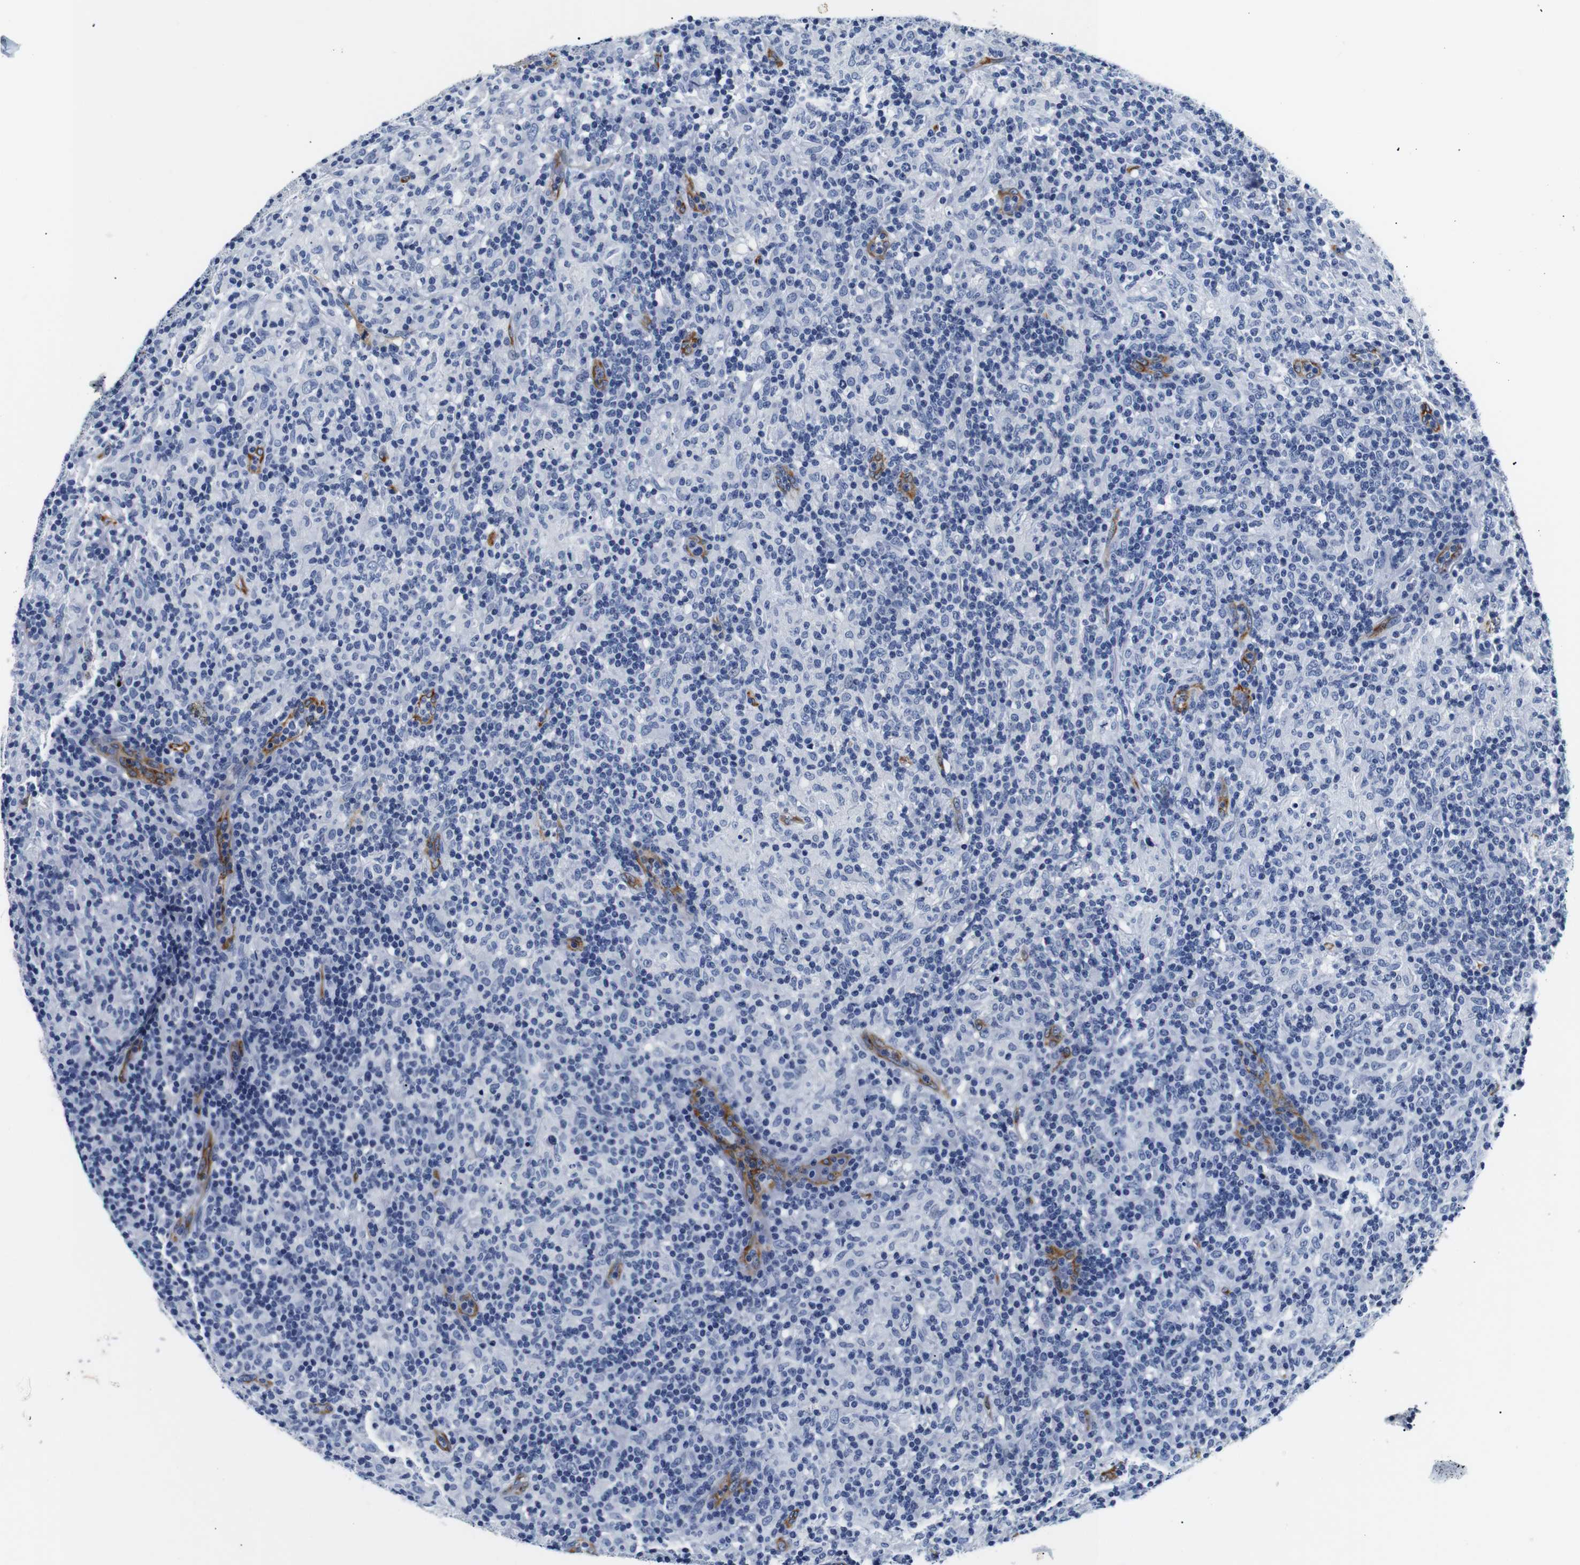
{"staining": {"intensity": "negative", "quantity": "none", "location": "none"}, "tissue": "lymphoma", "cell_type": "Tumor cells", "image_type": "cancer", "snomed": [{"axis": "morphology", "description": "Hodgkin's disease, NOS"}, {"axis": "topography", "description": "Lymph node"}], "caption": "Human lymphoma stained for a protein using immunohistochemistry (IHC) shows no positivity in tumor cells.", "gene": "MUC4", "patient": {"sex": "male", "age": 70}}